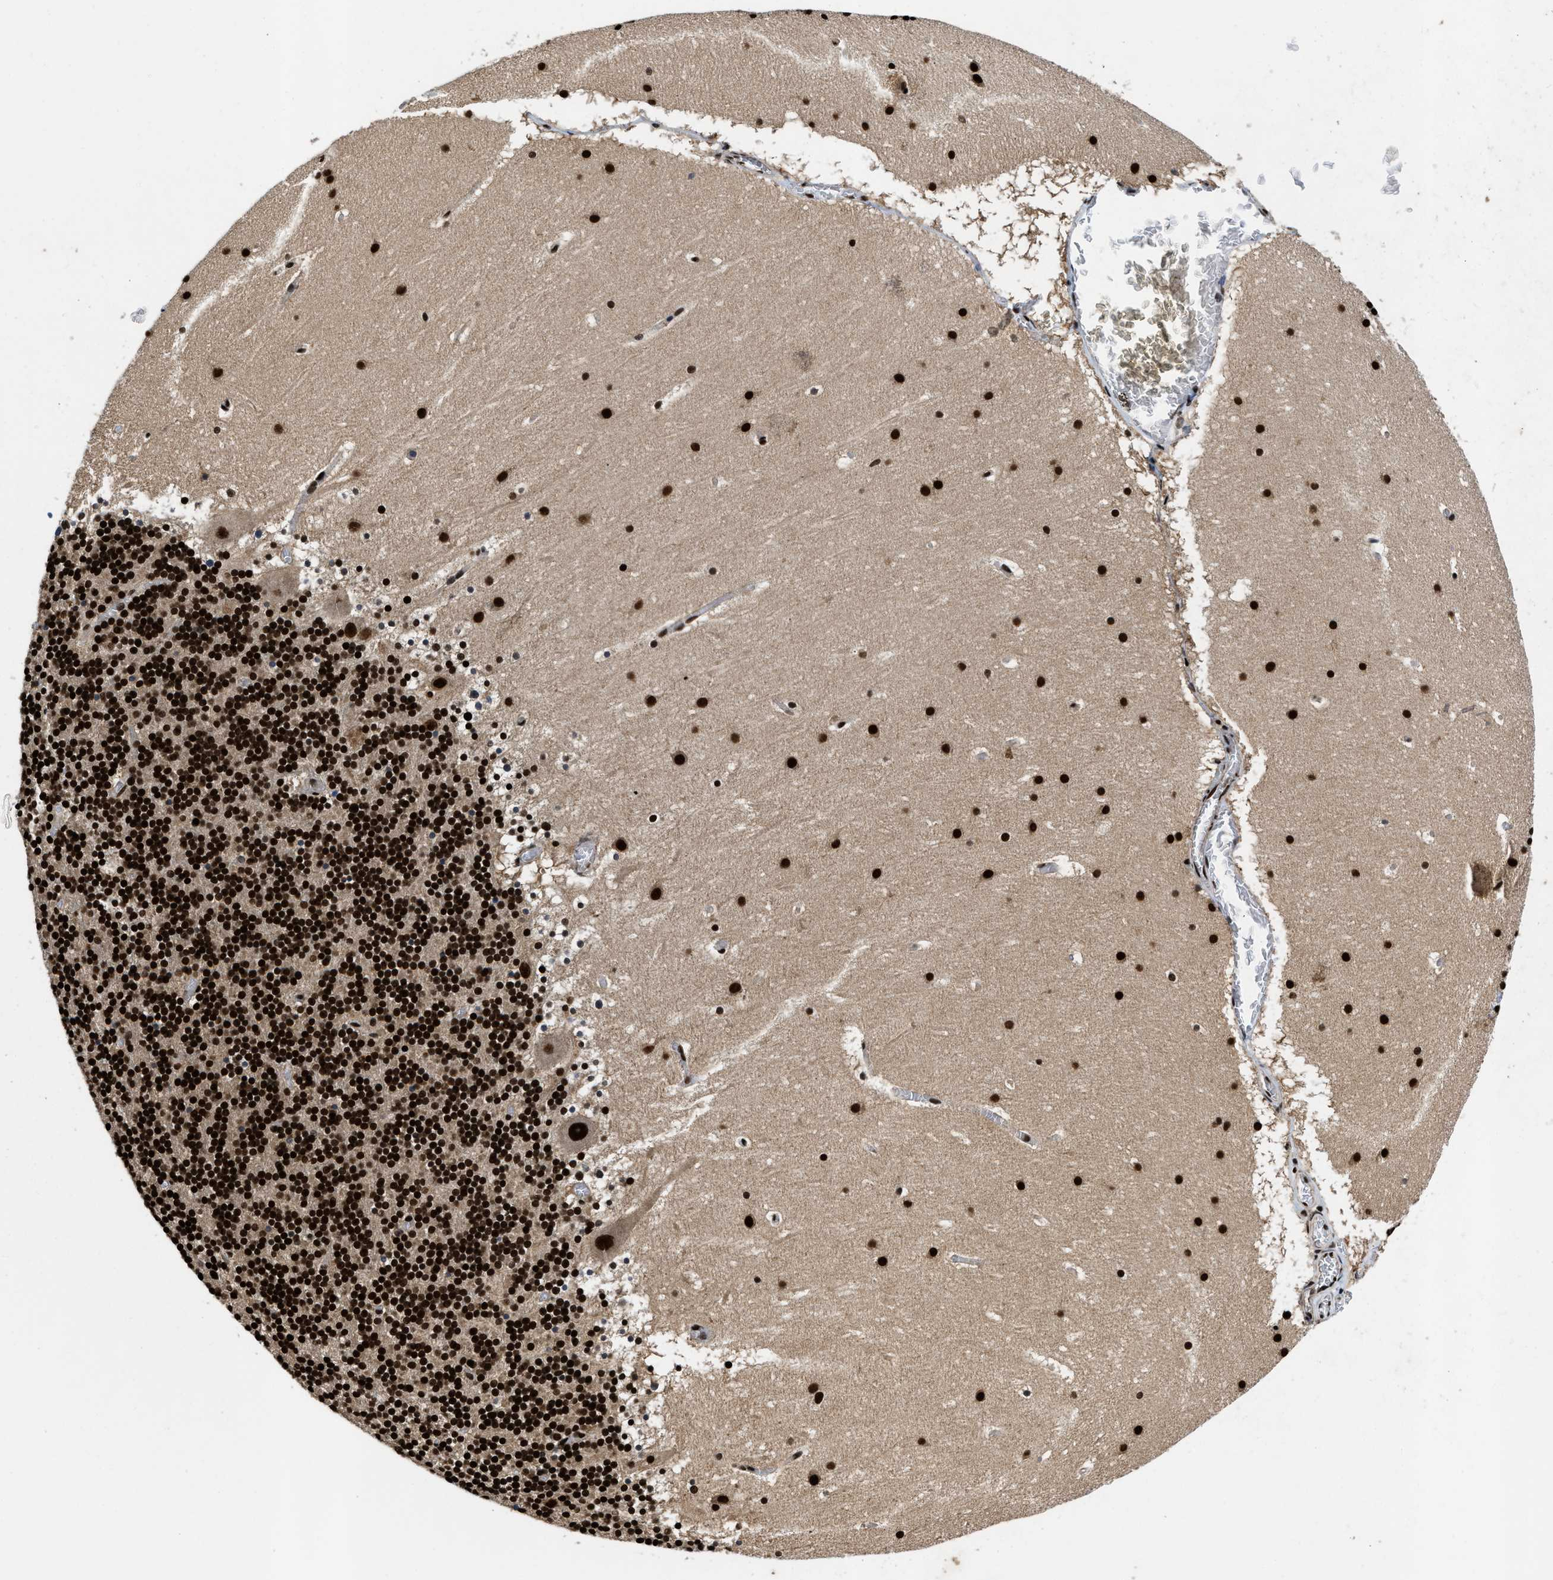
{"staining": {"intensity": "strong", "quantity": ">75%", "location": "nuclear"}, "tissue": "cerebellum", "cell_type": "Cells in granular layer", "image_type": "normal", "snomed": [{"axis": "morphology", "description": "Normal tissue, NOS"}, {"axis": "topography", "description": "Cerebellum"}], "caption": "This photomicrograph shows IHC staining of normal cerebellum, with high strong nuclear staining in about >75% of cells in granular layer.", "gene": "SAFB", "patient": {"sex": "male", "age": 45}}